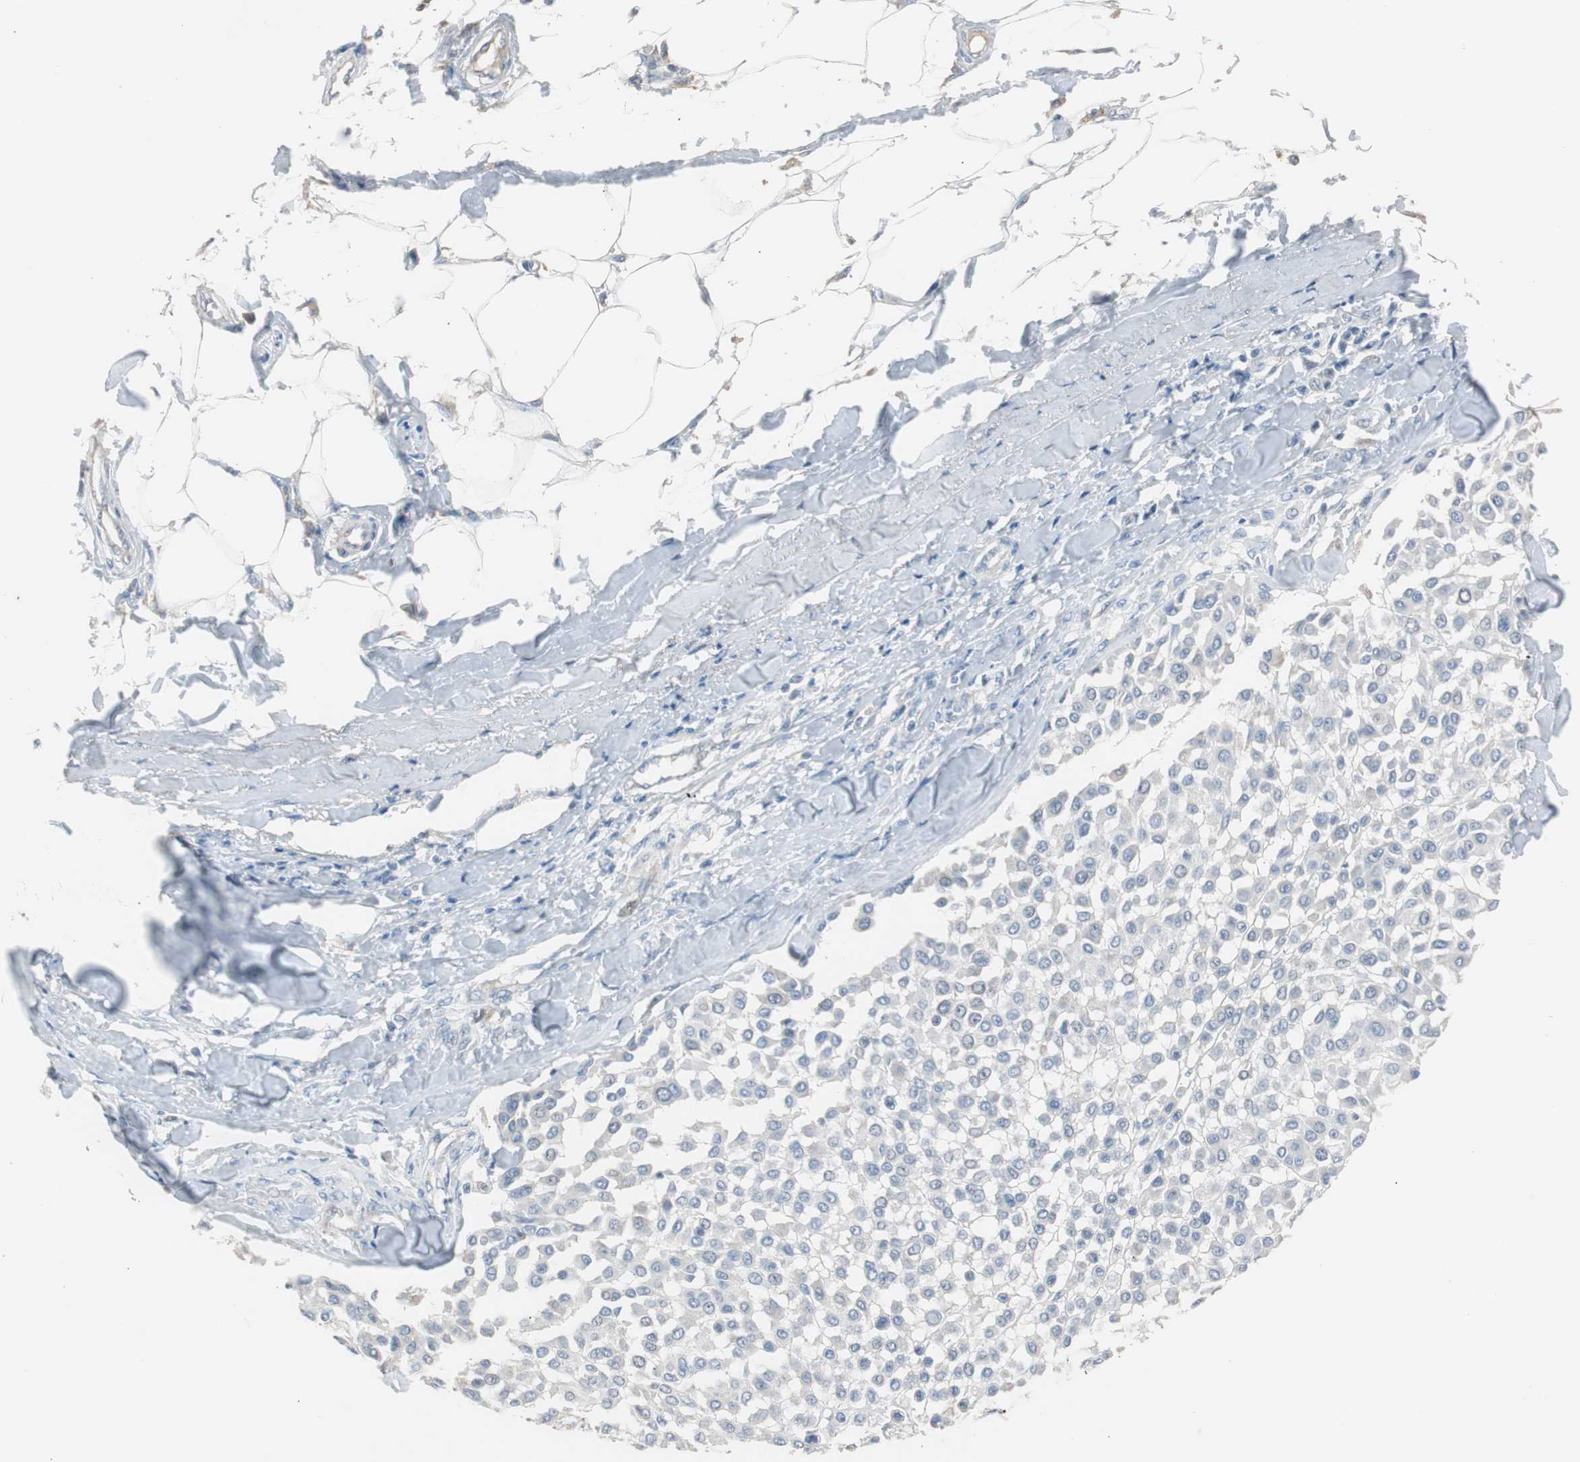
{"staining": {"intensity": "negative", "quantity": "none", "location": "none"}, "tissue": "melanoma", "cell_type": "Tumor cells", "image_type": "cancer", "snomed": [{"axis": "morphology", "description": "Malignant melanoma, Metastatic site"}, {"axis": "topography", "description": "Soft tissue"}], "caption": "High magnification brightfield microscopy of melanoma stained with DAB (3,3'-diaminobenzidine) (brown) and counterstained with hematoxylin (blue): tumor cells show no significant staining.", "gene": "TK1", "patient": {"sex": "male", "age": 41}}